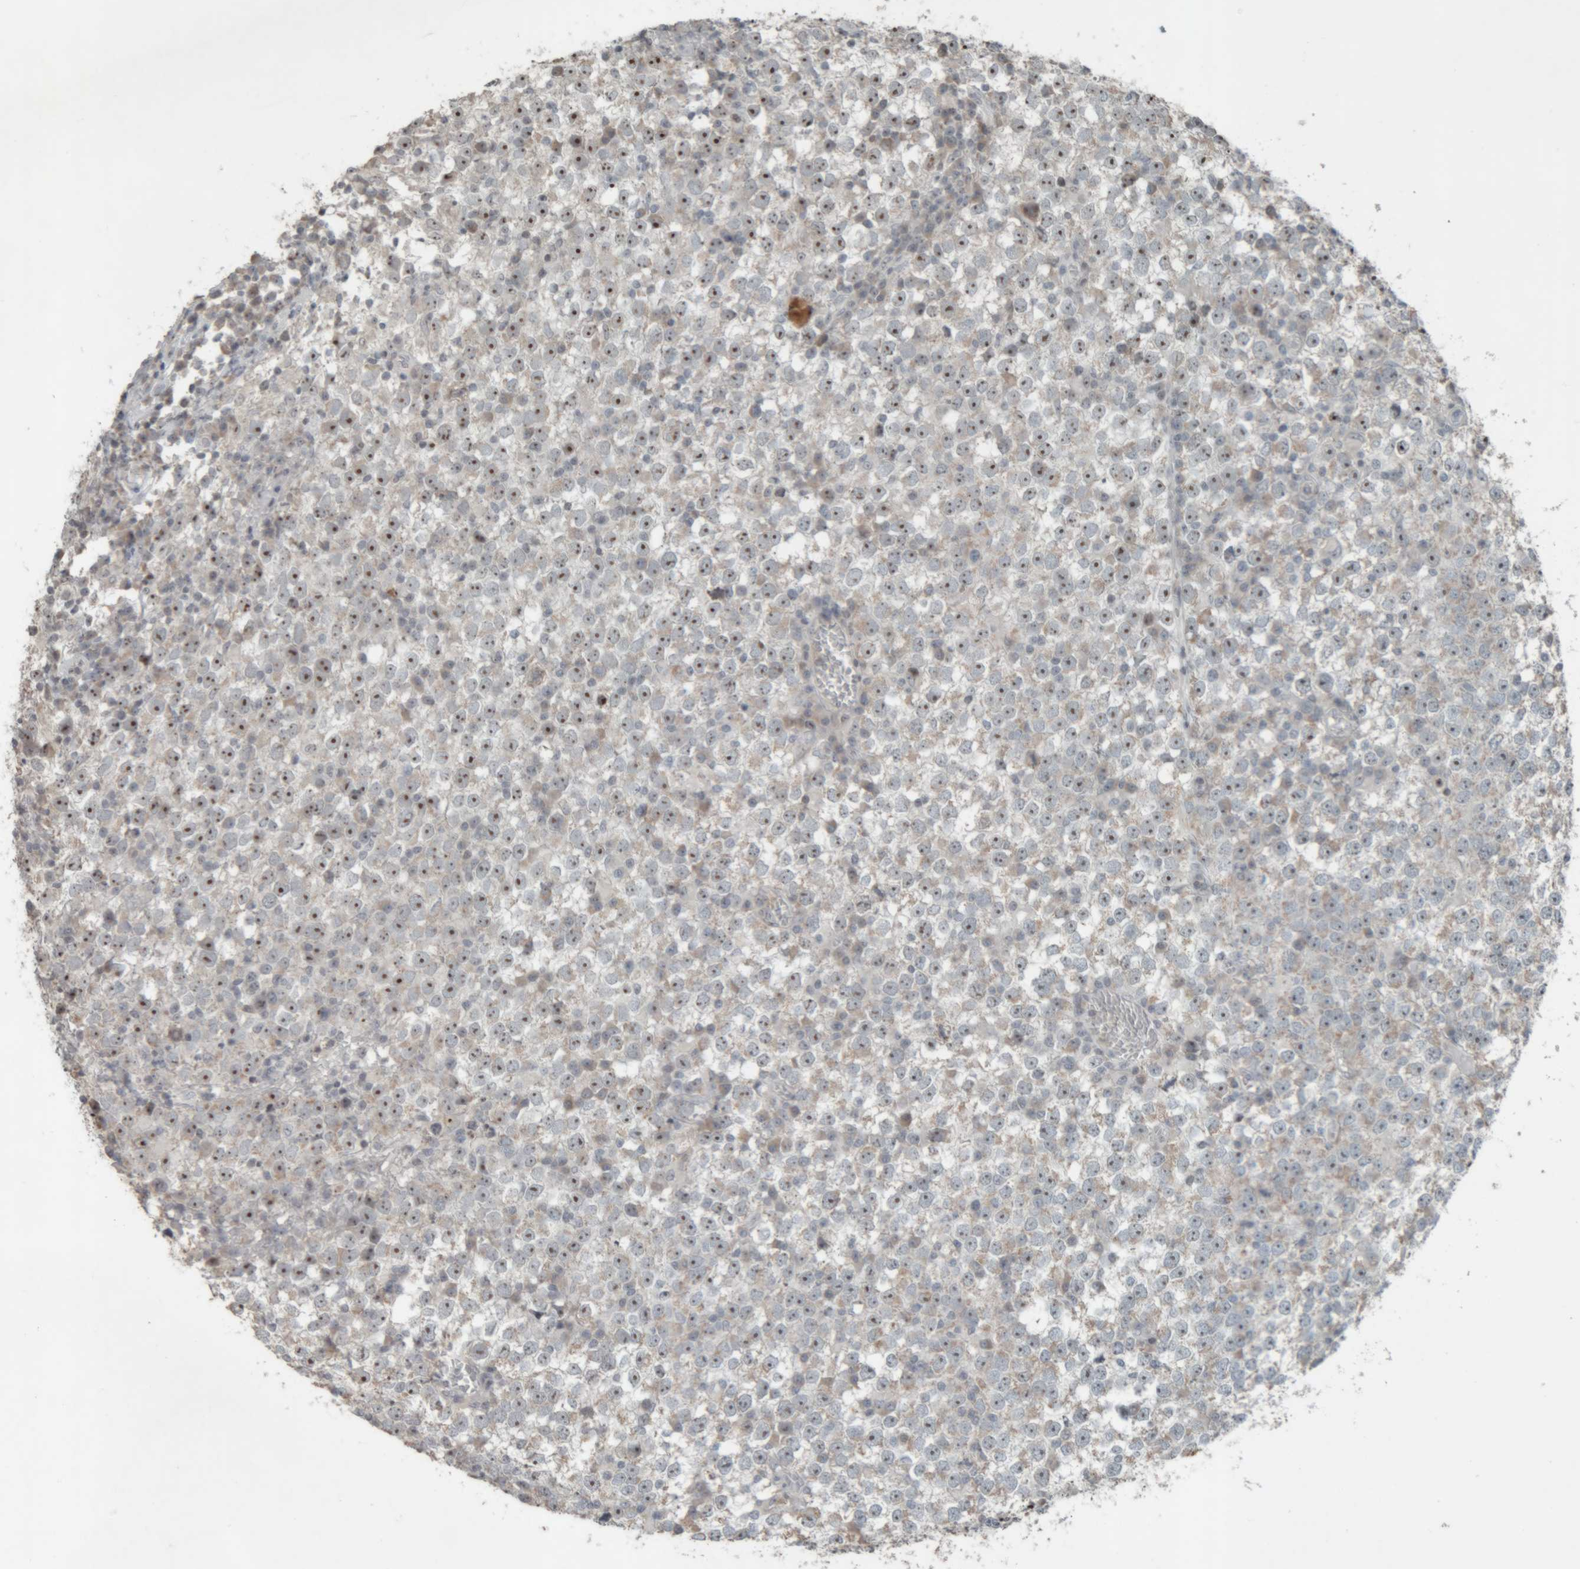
{"staining": {"intensity": "moderate", "quantity": ">75%", "location": "nuclear"}, "tissue": "testis cancer", "cell_type": "Tumor cells", "image_type": "cancer", "snomed": [{"axis": "morphology", "description": "Seminoma, NOS"}, {"axis": "topography", "description": "Testis"}], "caption": "Protein expression analysis of testis seminoma demonstrates moderate nuclear expression in about >75% of tumor cells.", "gene": "RPF1", "patient": {"sex": "male", "age": 65}}